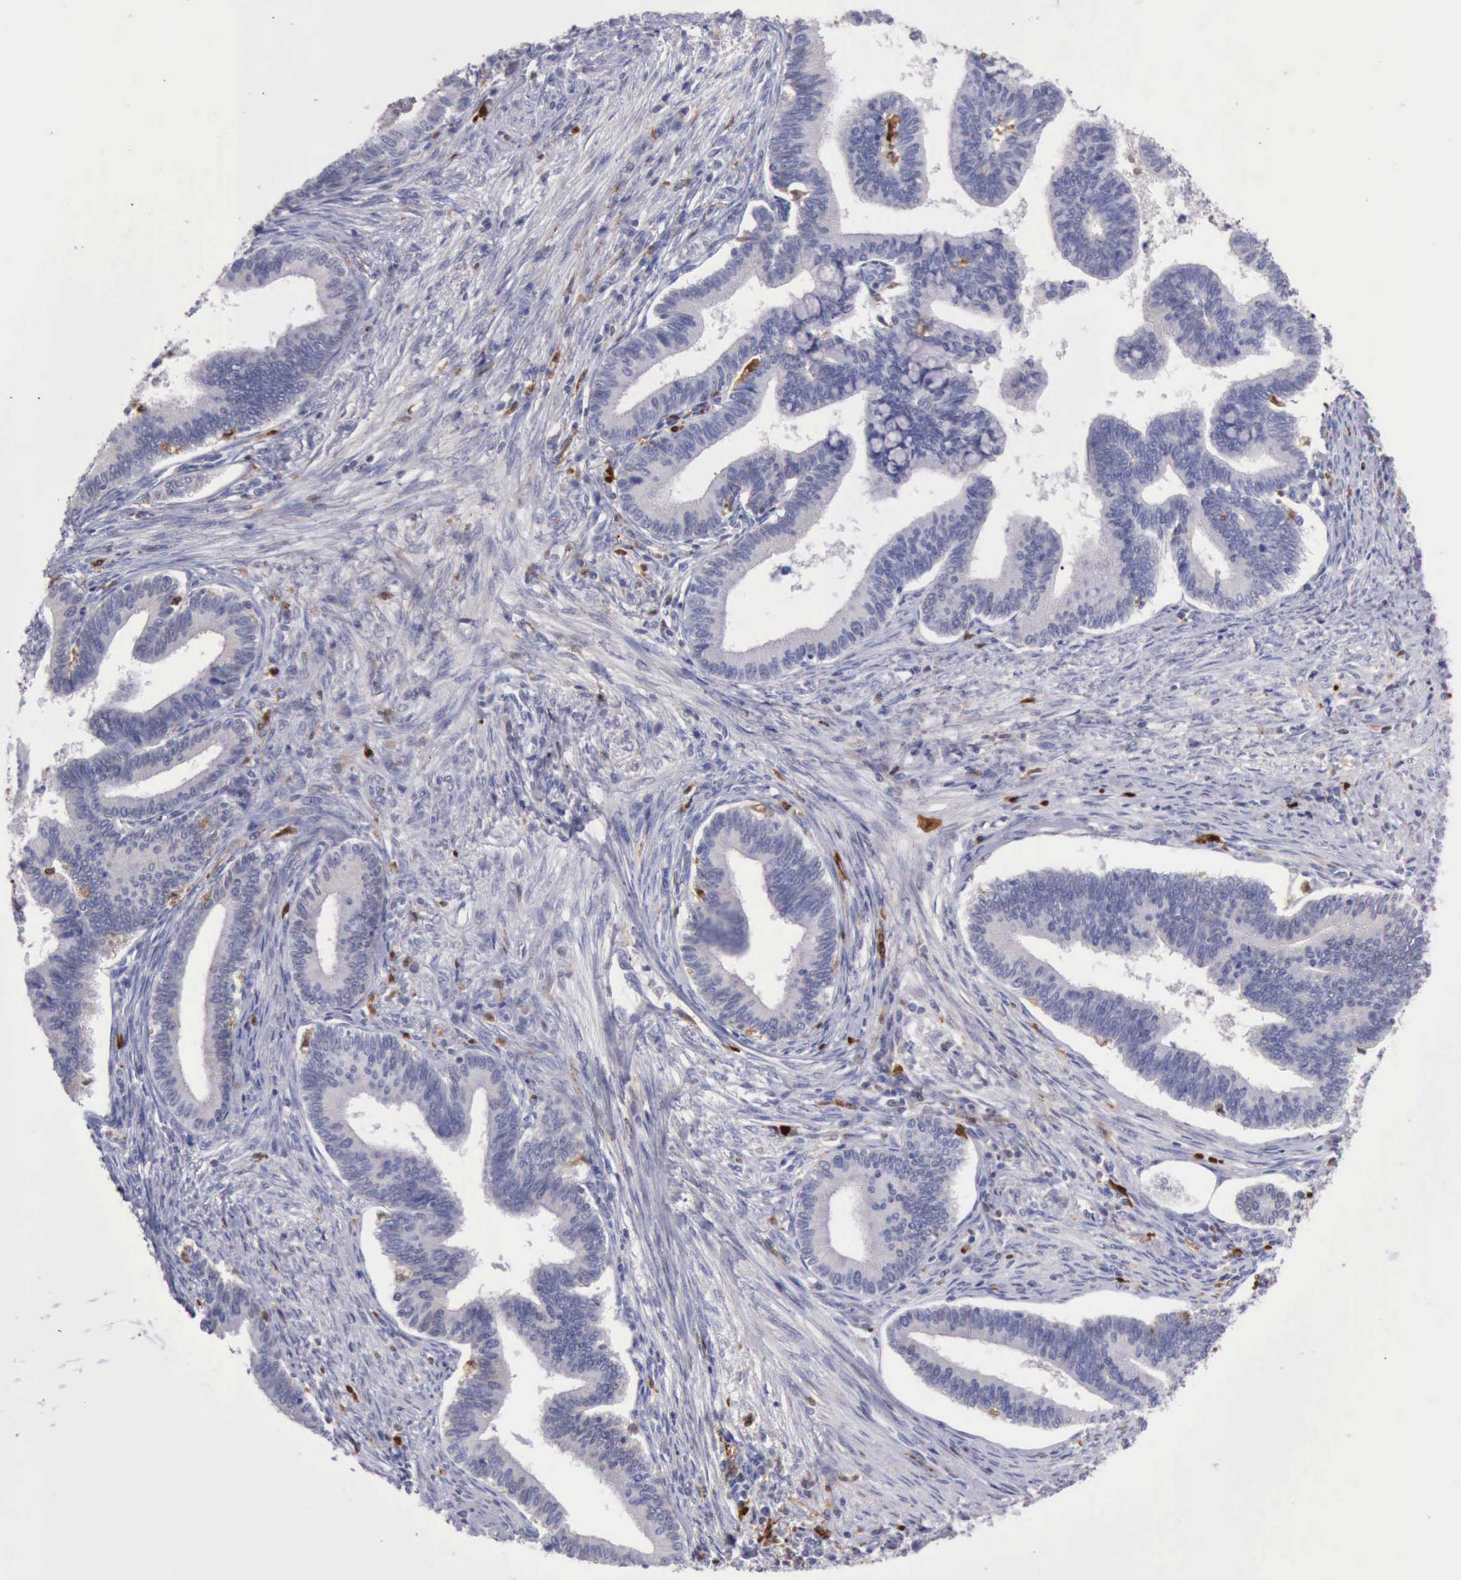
{"staining": {"intensity": "negative", "quantity": "none", "location": "none"}, "tissue": "cervical cancer", "cell_type": "Tumor cells", "image_type": "cancer", "snomed": [{"axis": "morphology", "description": "Adenocarcinoma, NOS"}, {"axis": "topography", "description": "Cervix"}], "caption": "Cervical cancer (adenocarcinoma) was stained to show a protein in brown. There is no significant positivity in tumor cells.", "gene": "CSTA", "patient": {"sex": "female", "age": 36}}